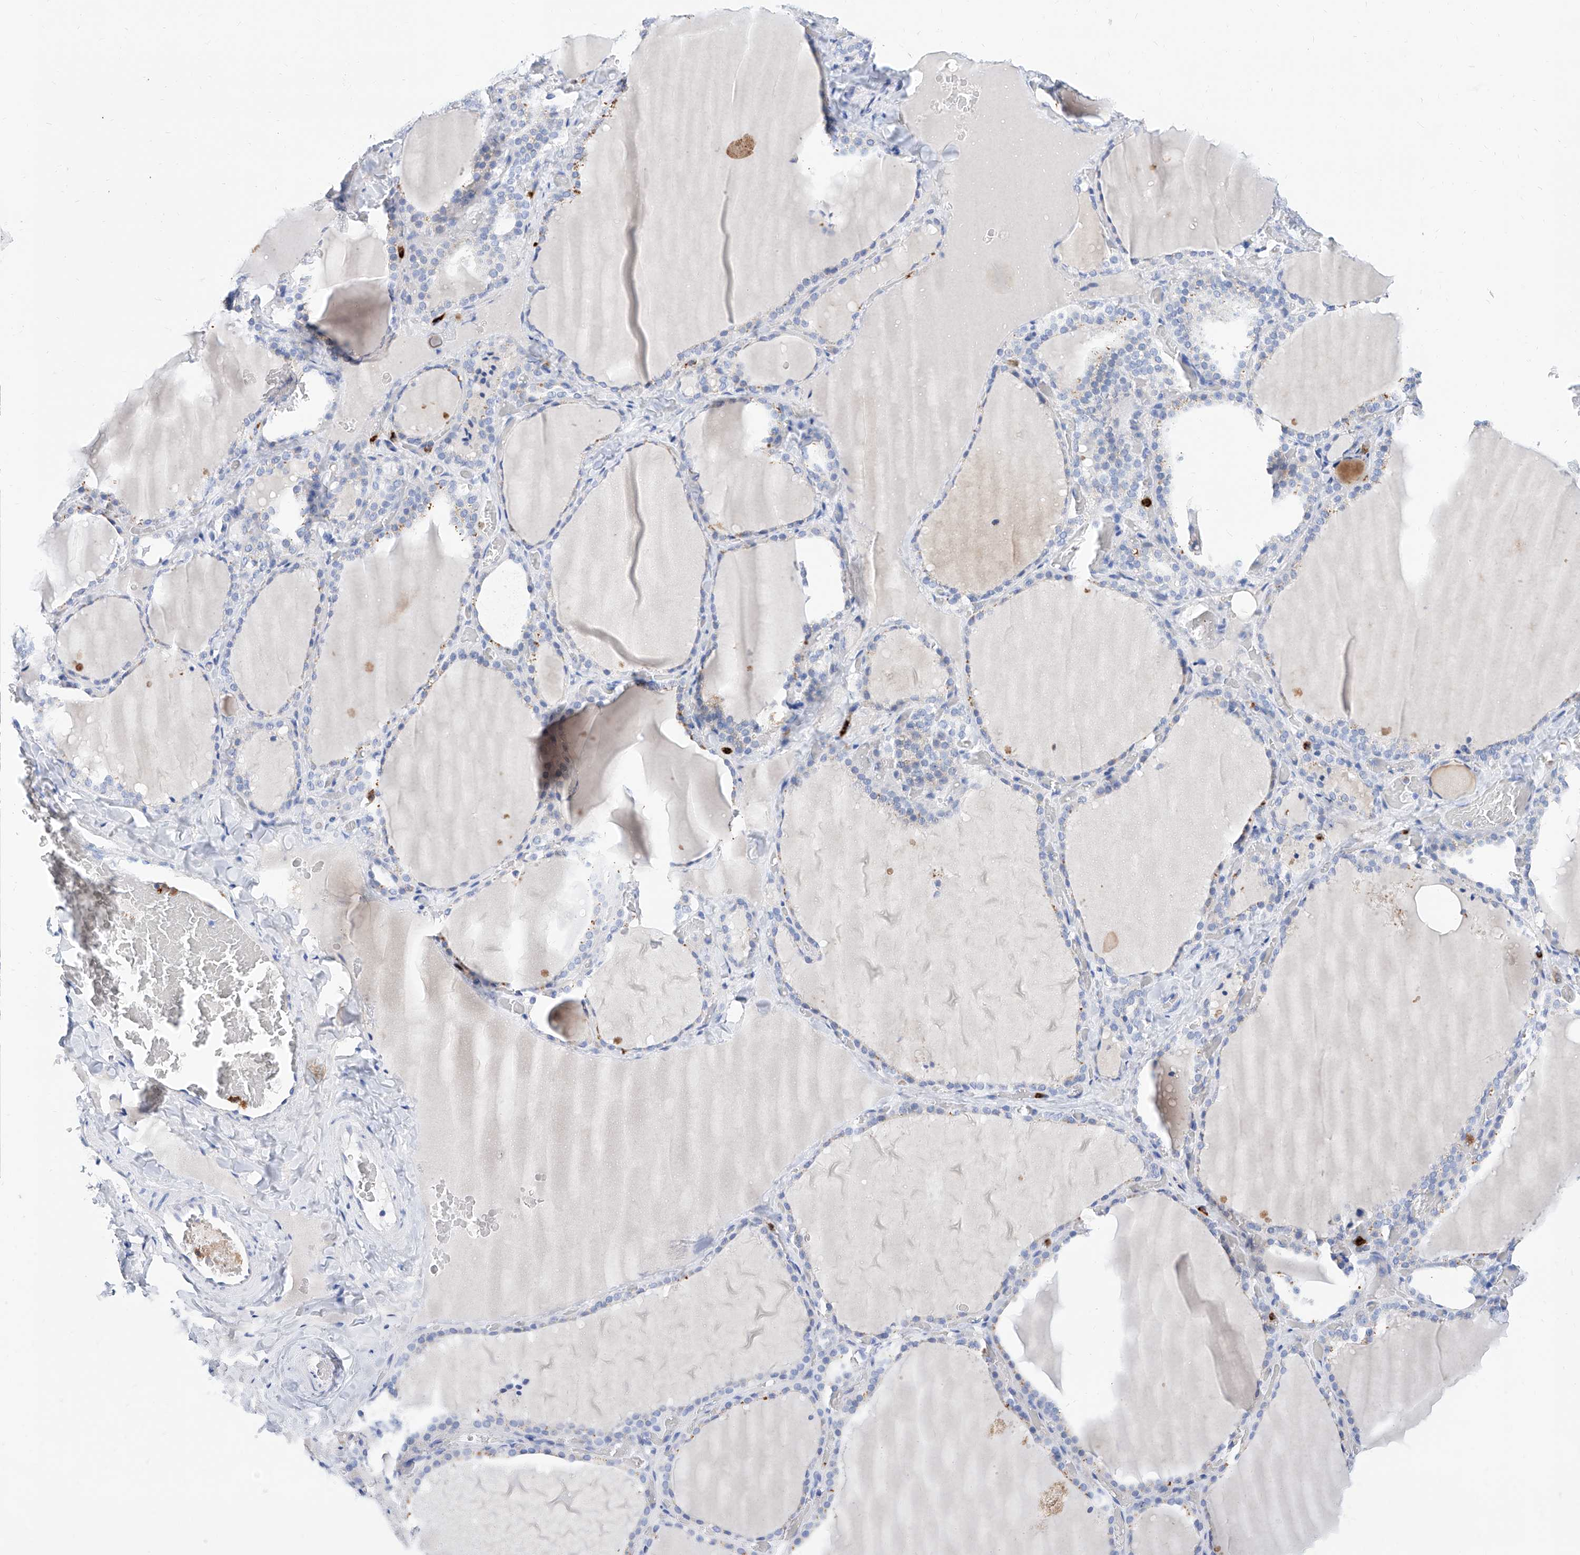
{"staining": {"intensity": "negative", "quantity": "none", "location": "none"}, "tissue": "thyroid gland", "cell_type": "Glandular cells", "image_type": "normal", "snomed": [{"axis": "morphology", "description": "Normal tissue, NOS"}, {"axis": "topography", "description": "Thyroid gland"}], "caption": "The immunohistochemistry image has no significant positivity in glandular cells of thyroid gland.", "gene": "SLC25A29", "patient": {"sex": "female", "age": 22}}